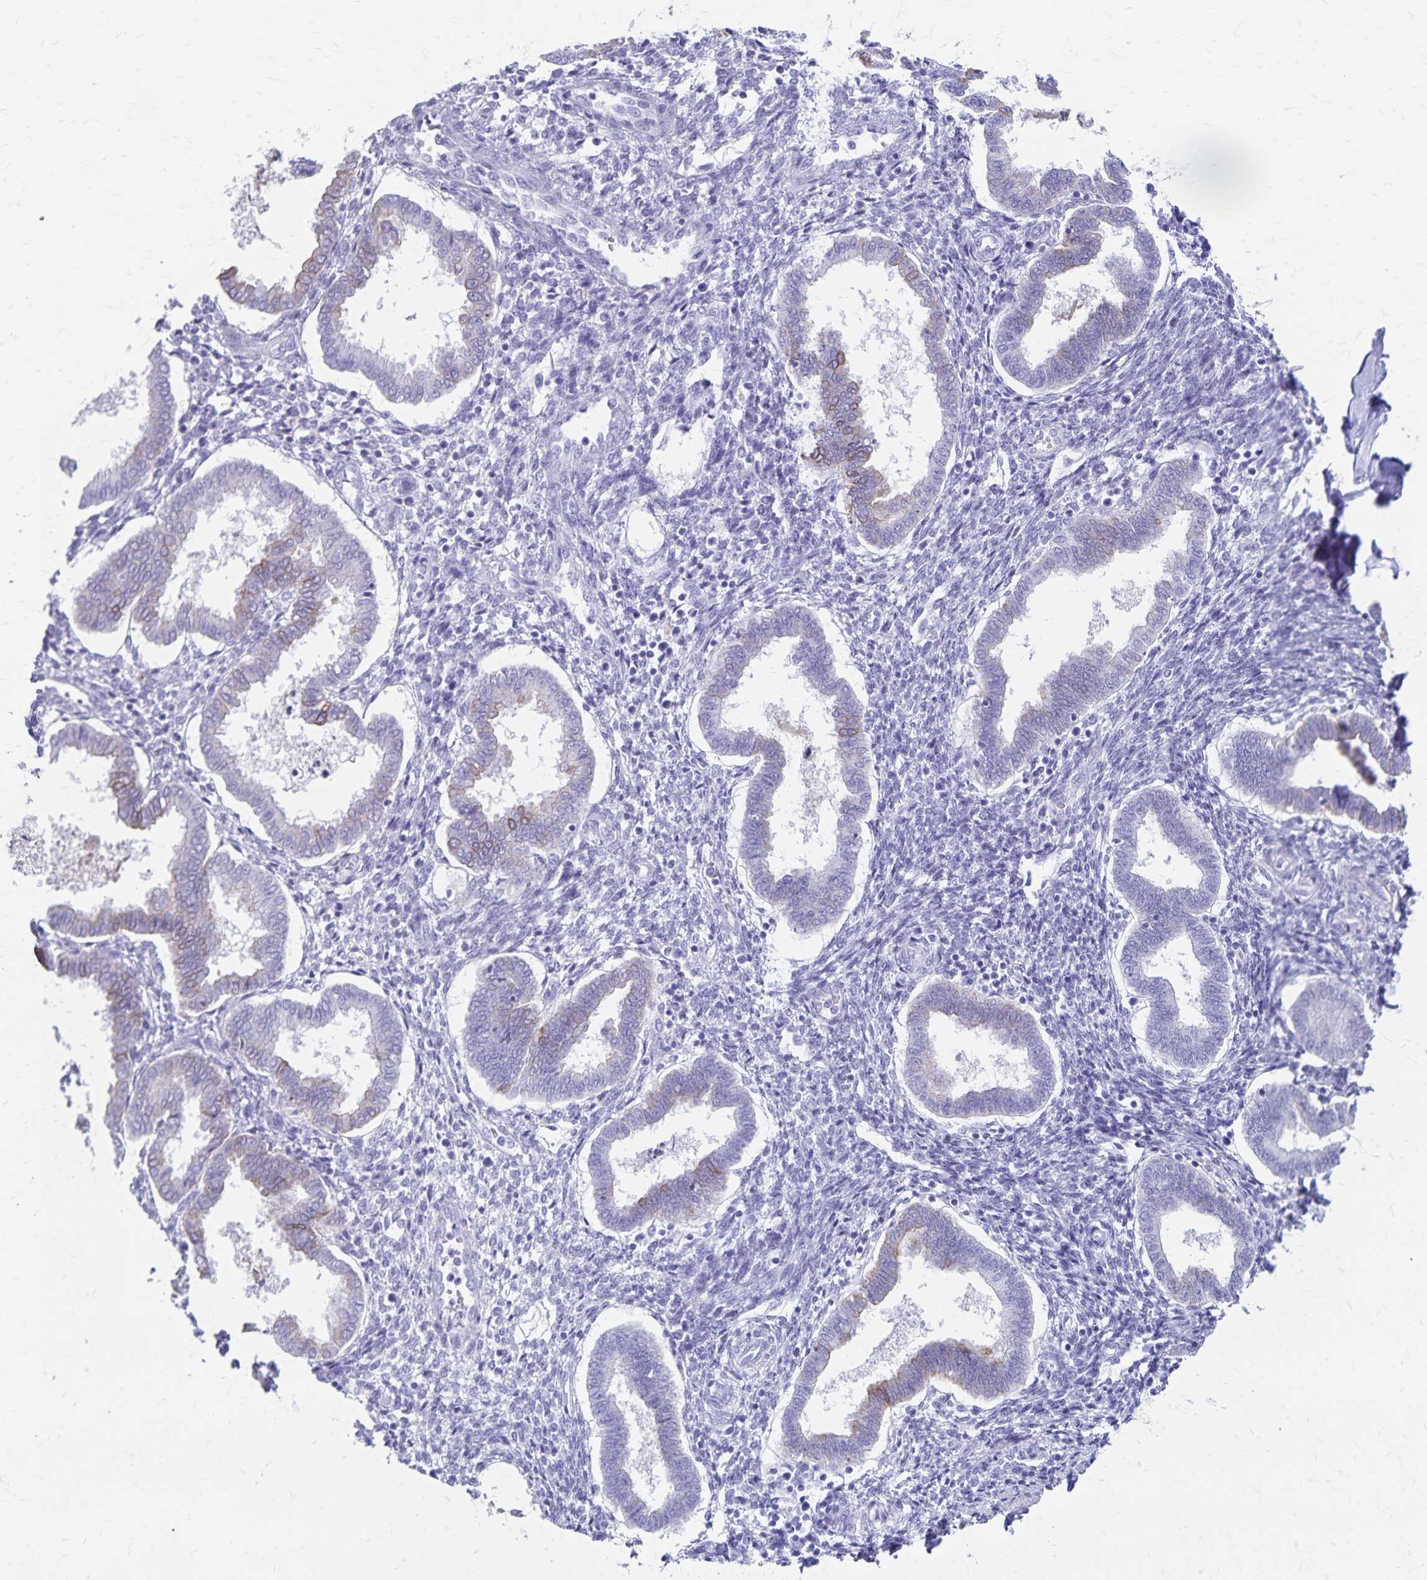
{"staining": {"intensity": "negative", "quantity": "none", "location": "none"}, "tissue": "endometrium", "cell_type": "Cells in endometrial stroma", "image_type": "normal", "snomed": [{"axis": "morphology", "description": "Normal tissue, NOS"}, {"axis": "topography", "description": "Endometrium"}], "caption": "An IHC histopathology image of unremarkable endometrium is shown. There is no staining in cells in endometrial stroma of endometrium.", "gene": "GPBAR1", "patient": {"sex": "female", "age": 24}}